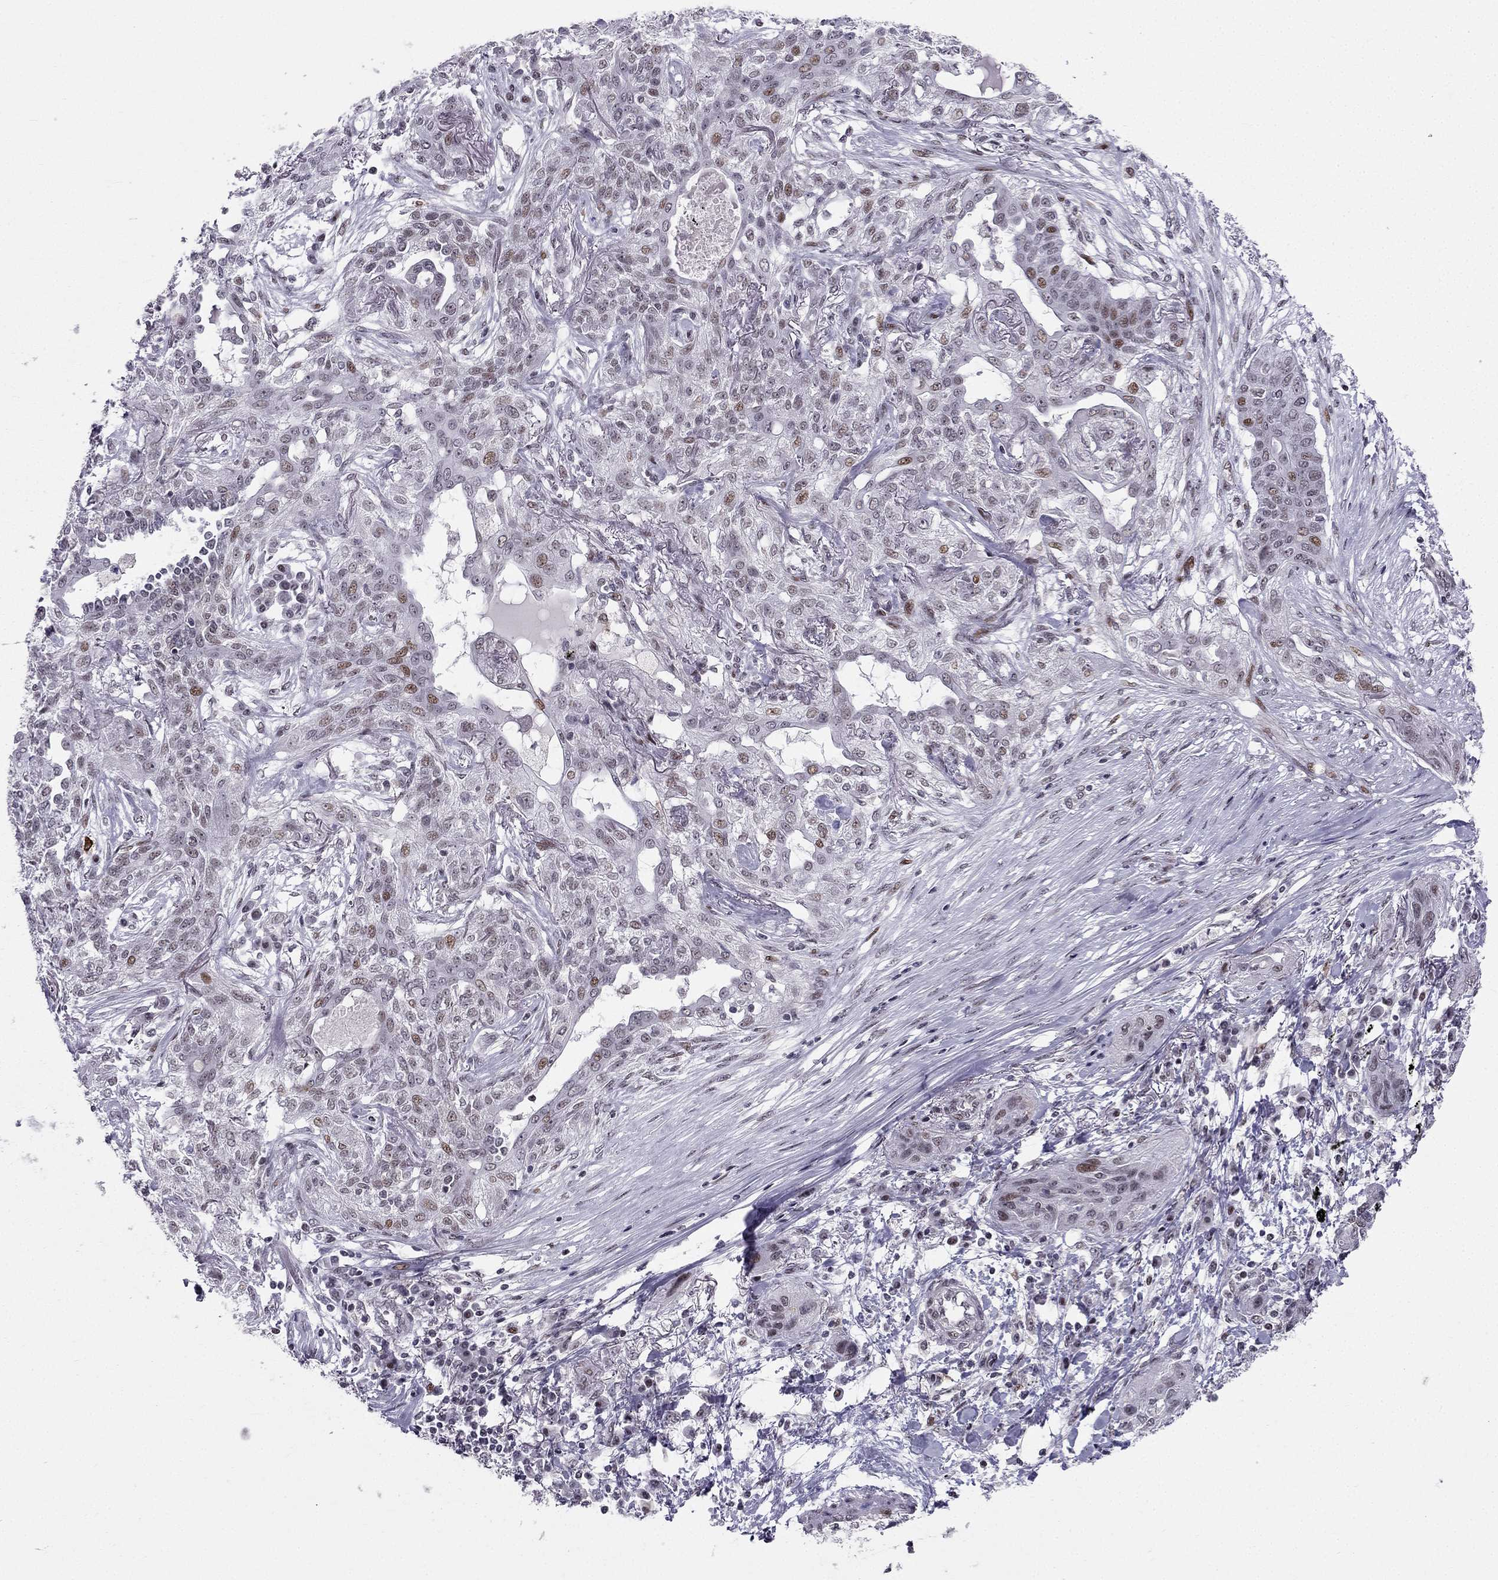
{"staining": {"intensity": "weak", "quantity": "<25%", "location": "nuclear"}, "tissue": "lung cancer", "cell_type": "Tumor cells", "image_type": "cancer", "snomed": [{"axis": "morphology", "description": "Squamous cell carcinoma, NOS"}, {"axis": "topography", "description": "Lung"}], "caption": "A high-resolution micrograph shows immunohistochemistry staining of lung cancer (squamous cell carcinoma), which reveals no significant staining in tumor cells.", "gene": "RPRD2", "patient": {"sex": "female", "age": 70}}